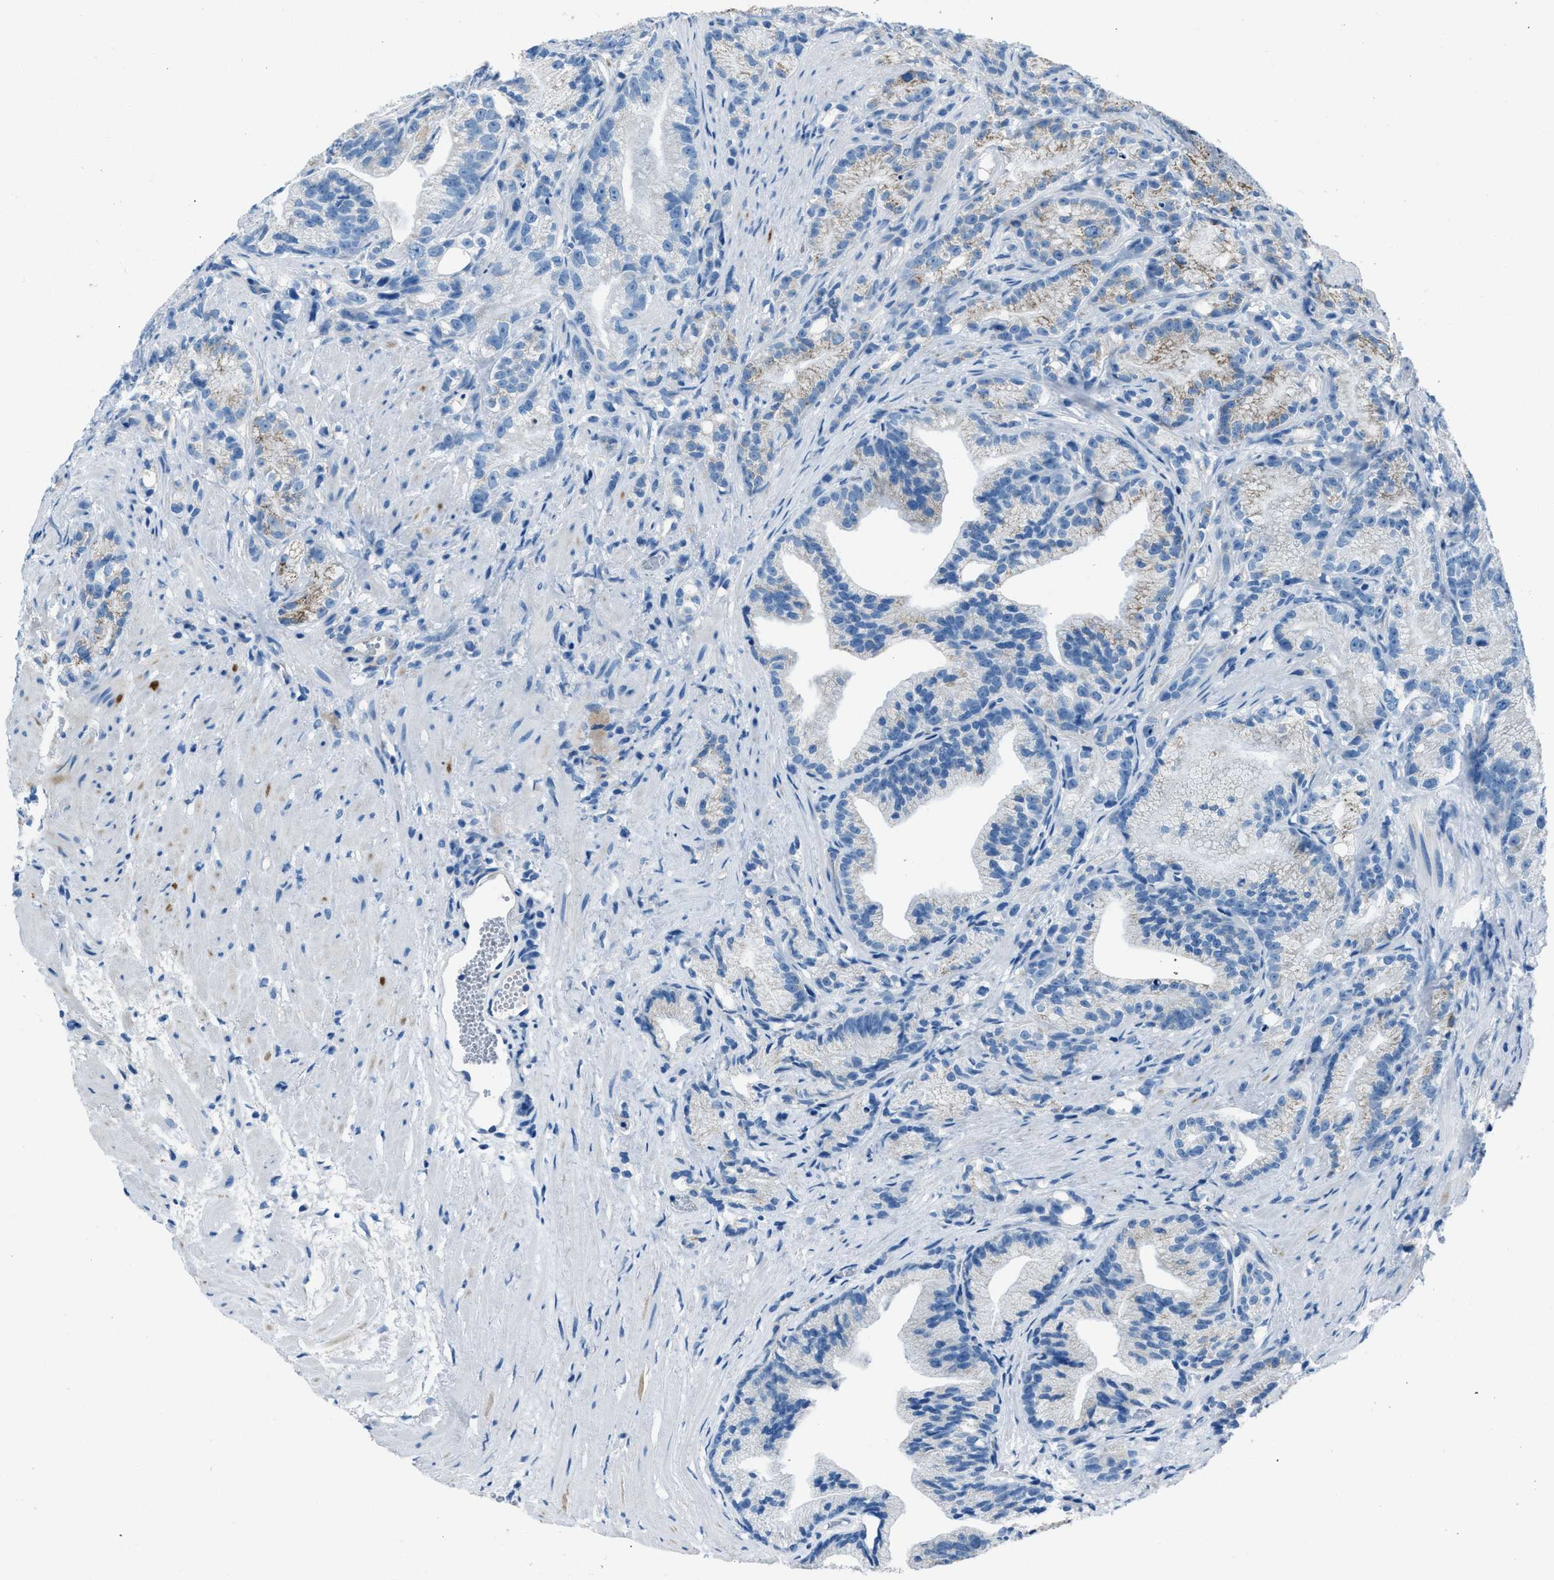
{"staining": {"intensity": "weak", "quantity": "<25%", "location": "cytoplasmic/membranous"}, "tissue": "prostate cancer", "cell_type": "Tumor cells", "image_type": "cancer", "snomed": [{"axis": "morphology", "description": "Adenocarcinoma, Low grade"}, {"axis": "topography", "description": "Prostate"}], "caption": "Photomicrograph shows no protein staining in tumor cells of low-grade adenocarcinoma (prostate) tissue.", "gene": "AMACR", "patient": {"sex": "male", "age": 89}}